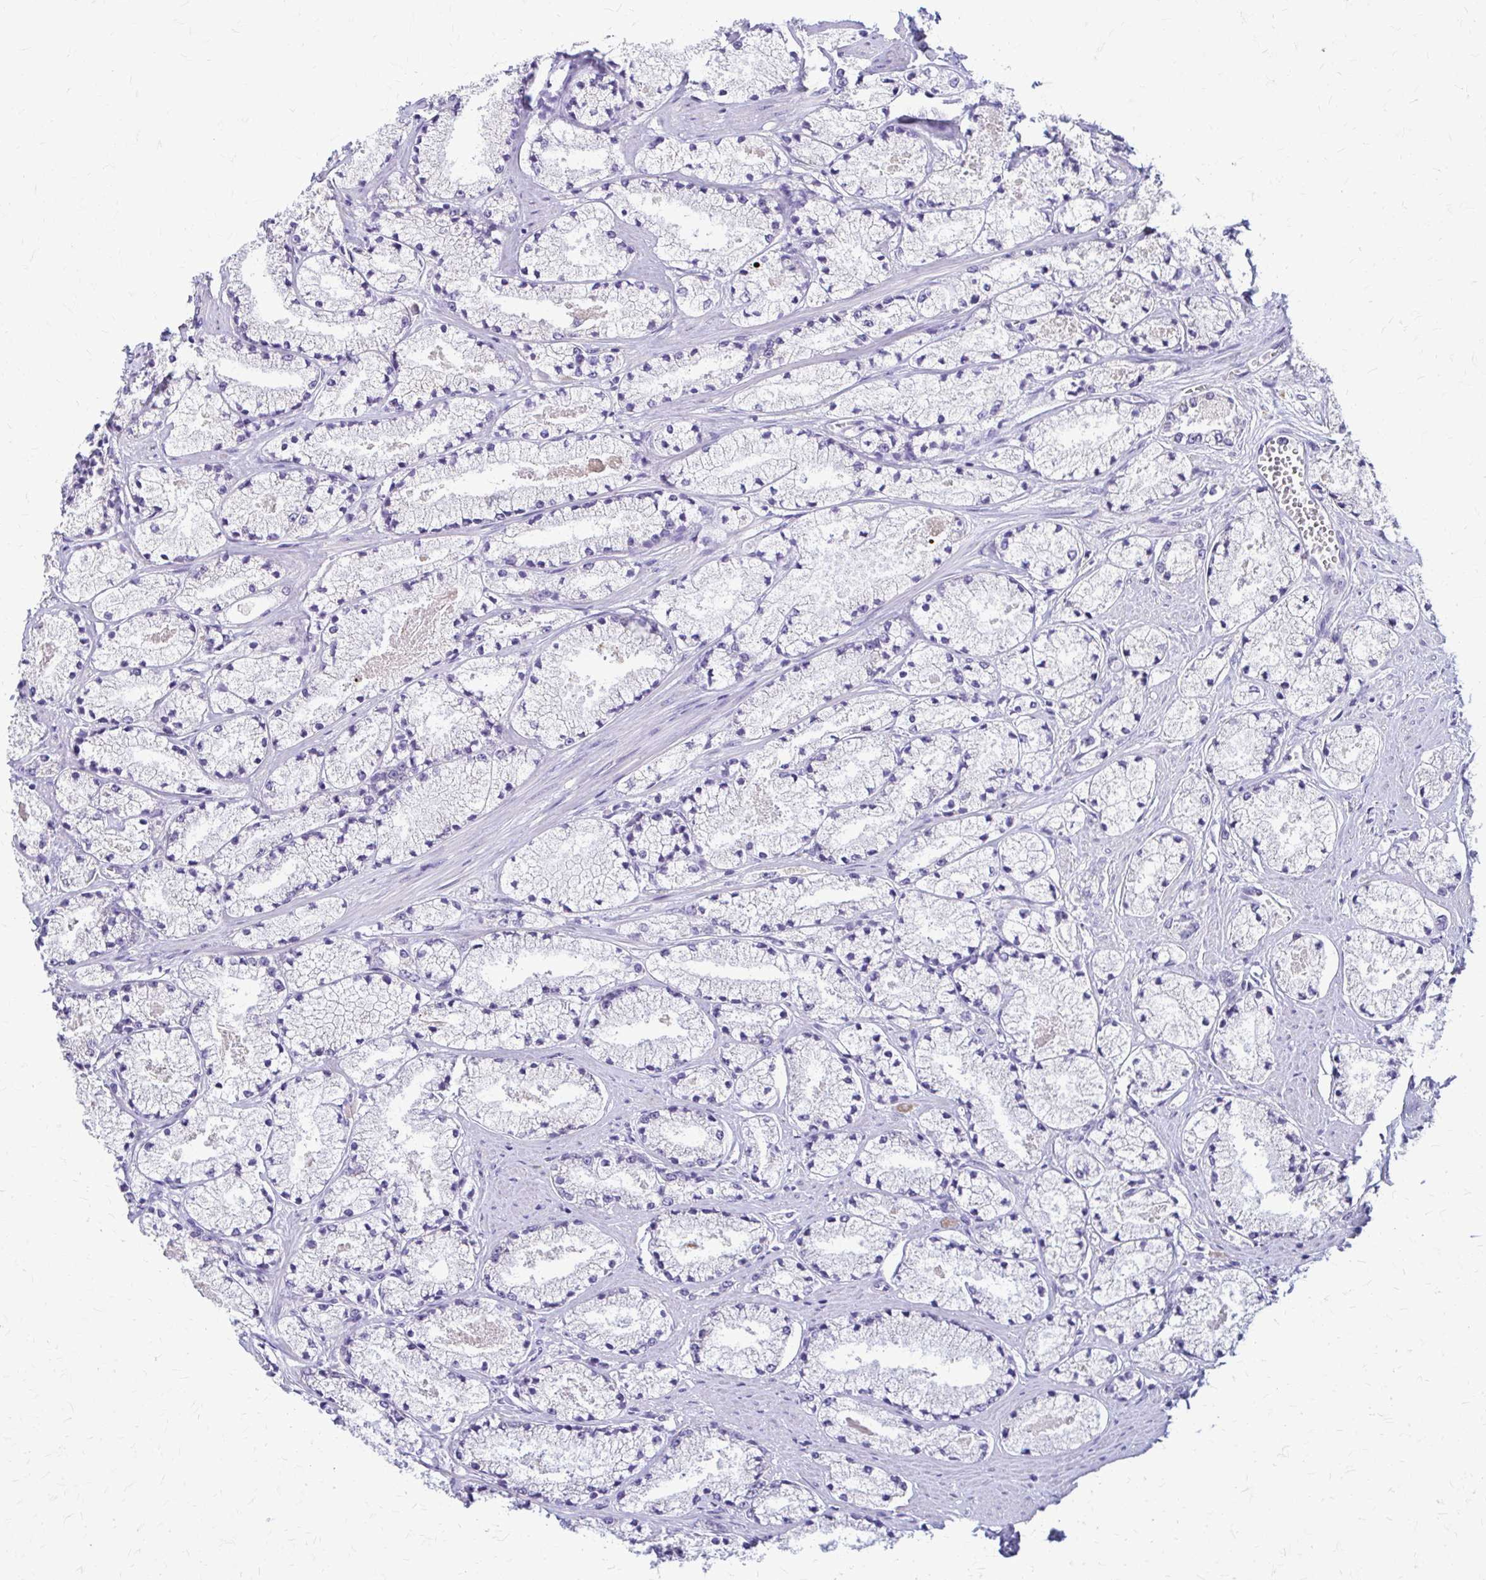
{"staining": {"intensity": "negative", "quantity": "none", "location": "none"}, "tissue": "prostate cancer", "cell_type": "Tumor cells", "image_type": "cancer", "snomed": [{"axis": "morphology", "description": "Adenocarcinoma, High grade"}, {"axis": "topography", "description": "Prostate"}], "caption": "A high-resolution image shows IHC staining of prostate cancer, which exhibits no significant expression in tumor cells. (Stains: DAB (3,3'-diaminobenzidine) immunohistochemistry with hematoxylin counter stain, Microscopy: brightfield microscopy at high magnification).", "gene": "SAMD13", "patient": {"sex": "male", "age": 63}}